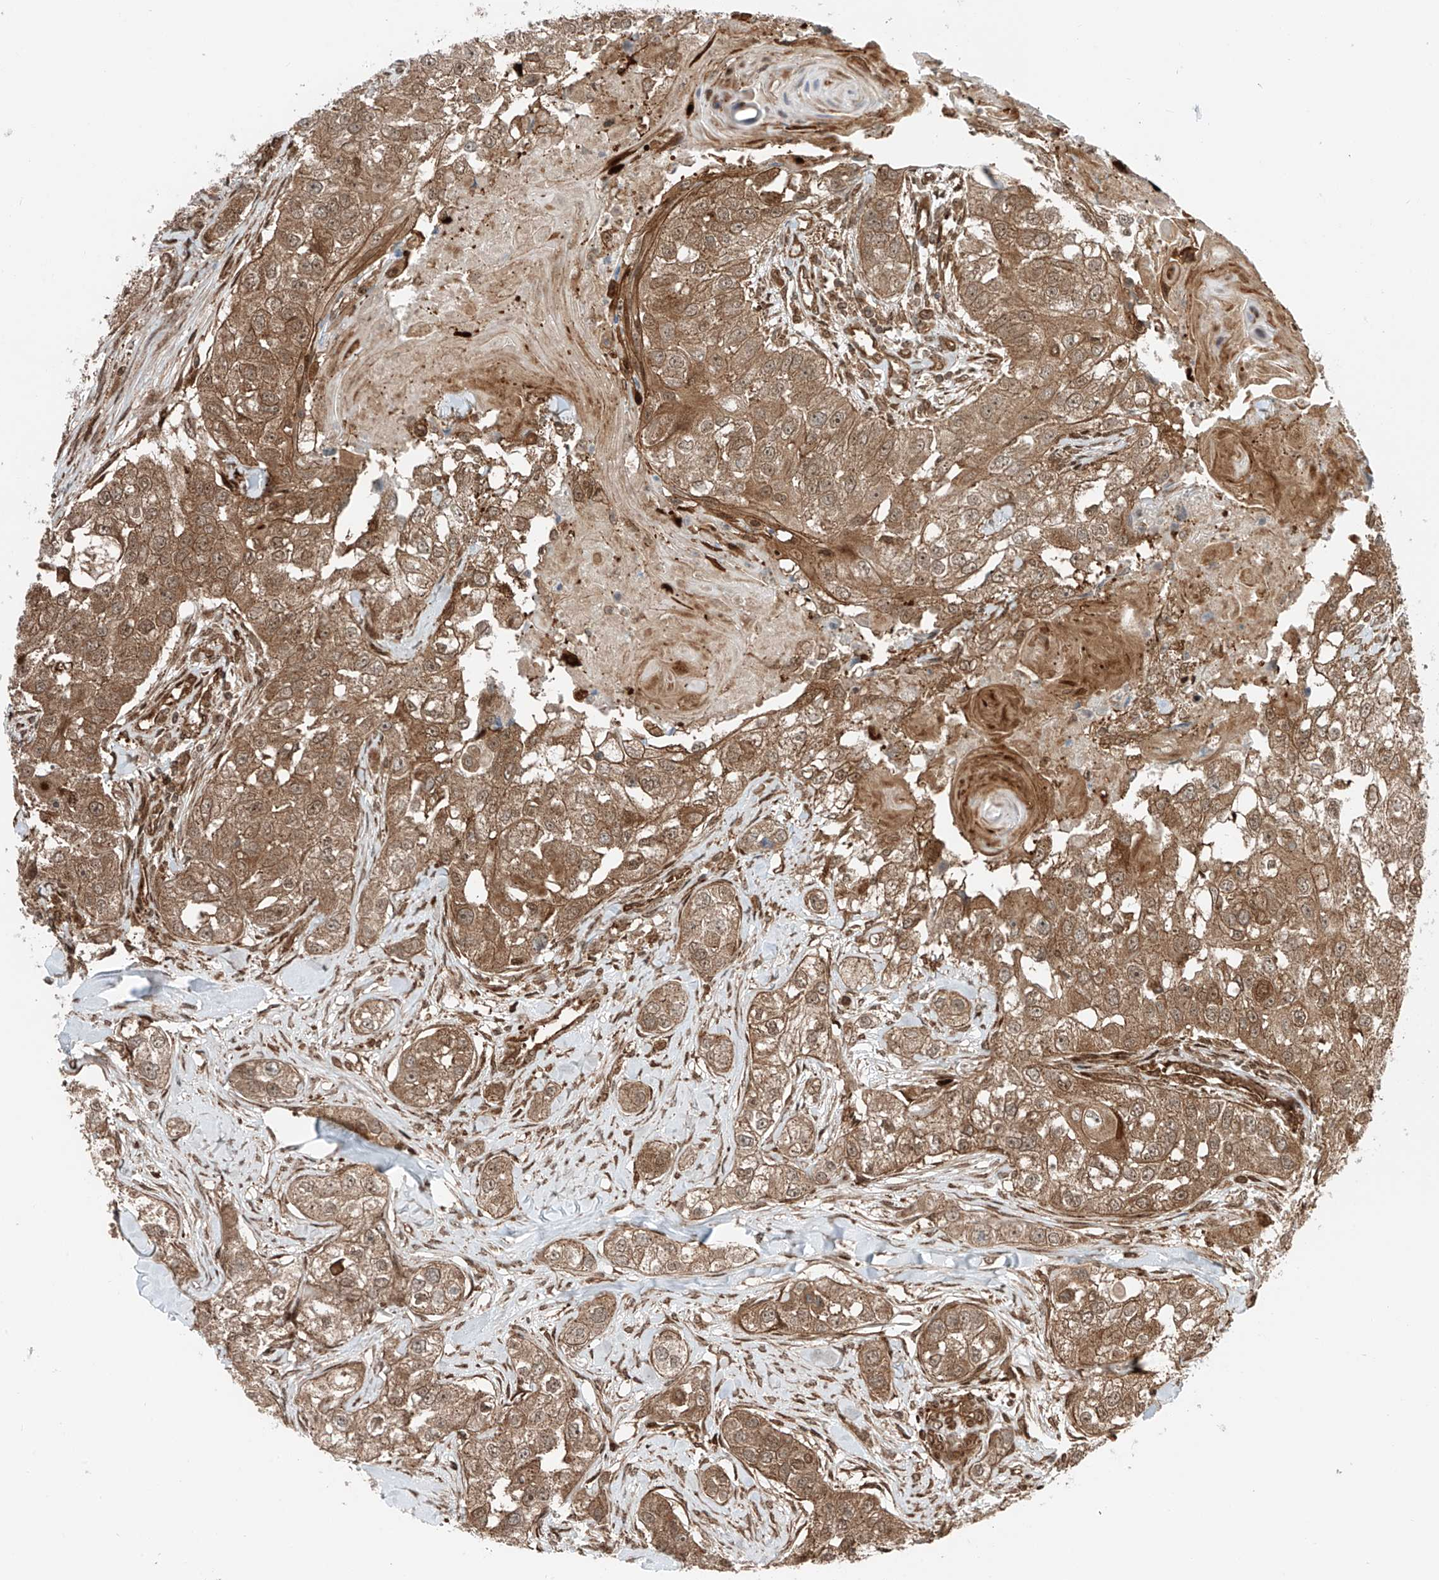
{"staining": {"intensity": "moderate", "quantity": ">75%", "location": "cytoplasmic/membranous,nuclear"}, "tissue": "head and neck cancer", "cell_type": "Tumor cells", "image_type": "cancer", "snomed": [{"axis": "morphology", "description": "Normal tissue, NOS"}, {"axis": "morphology", "description": "Squamous cell carcinoma, NOS"}, {"axis": "topography", "description": "Skeletal muscle"}, {"axis": "topography", "description": "Head-Neck"}], "caption": "Head and neck squamous cell carcinoma stained with DAB IHC displays medium levels of moderate cytoplasmic/membranous and nuclear staining in about >75% of tumor cells.", "gene": "USP48", "patient": {"sex": "male", "age": 51}}